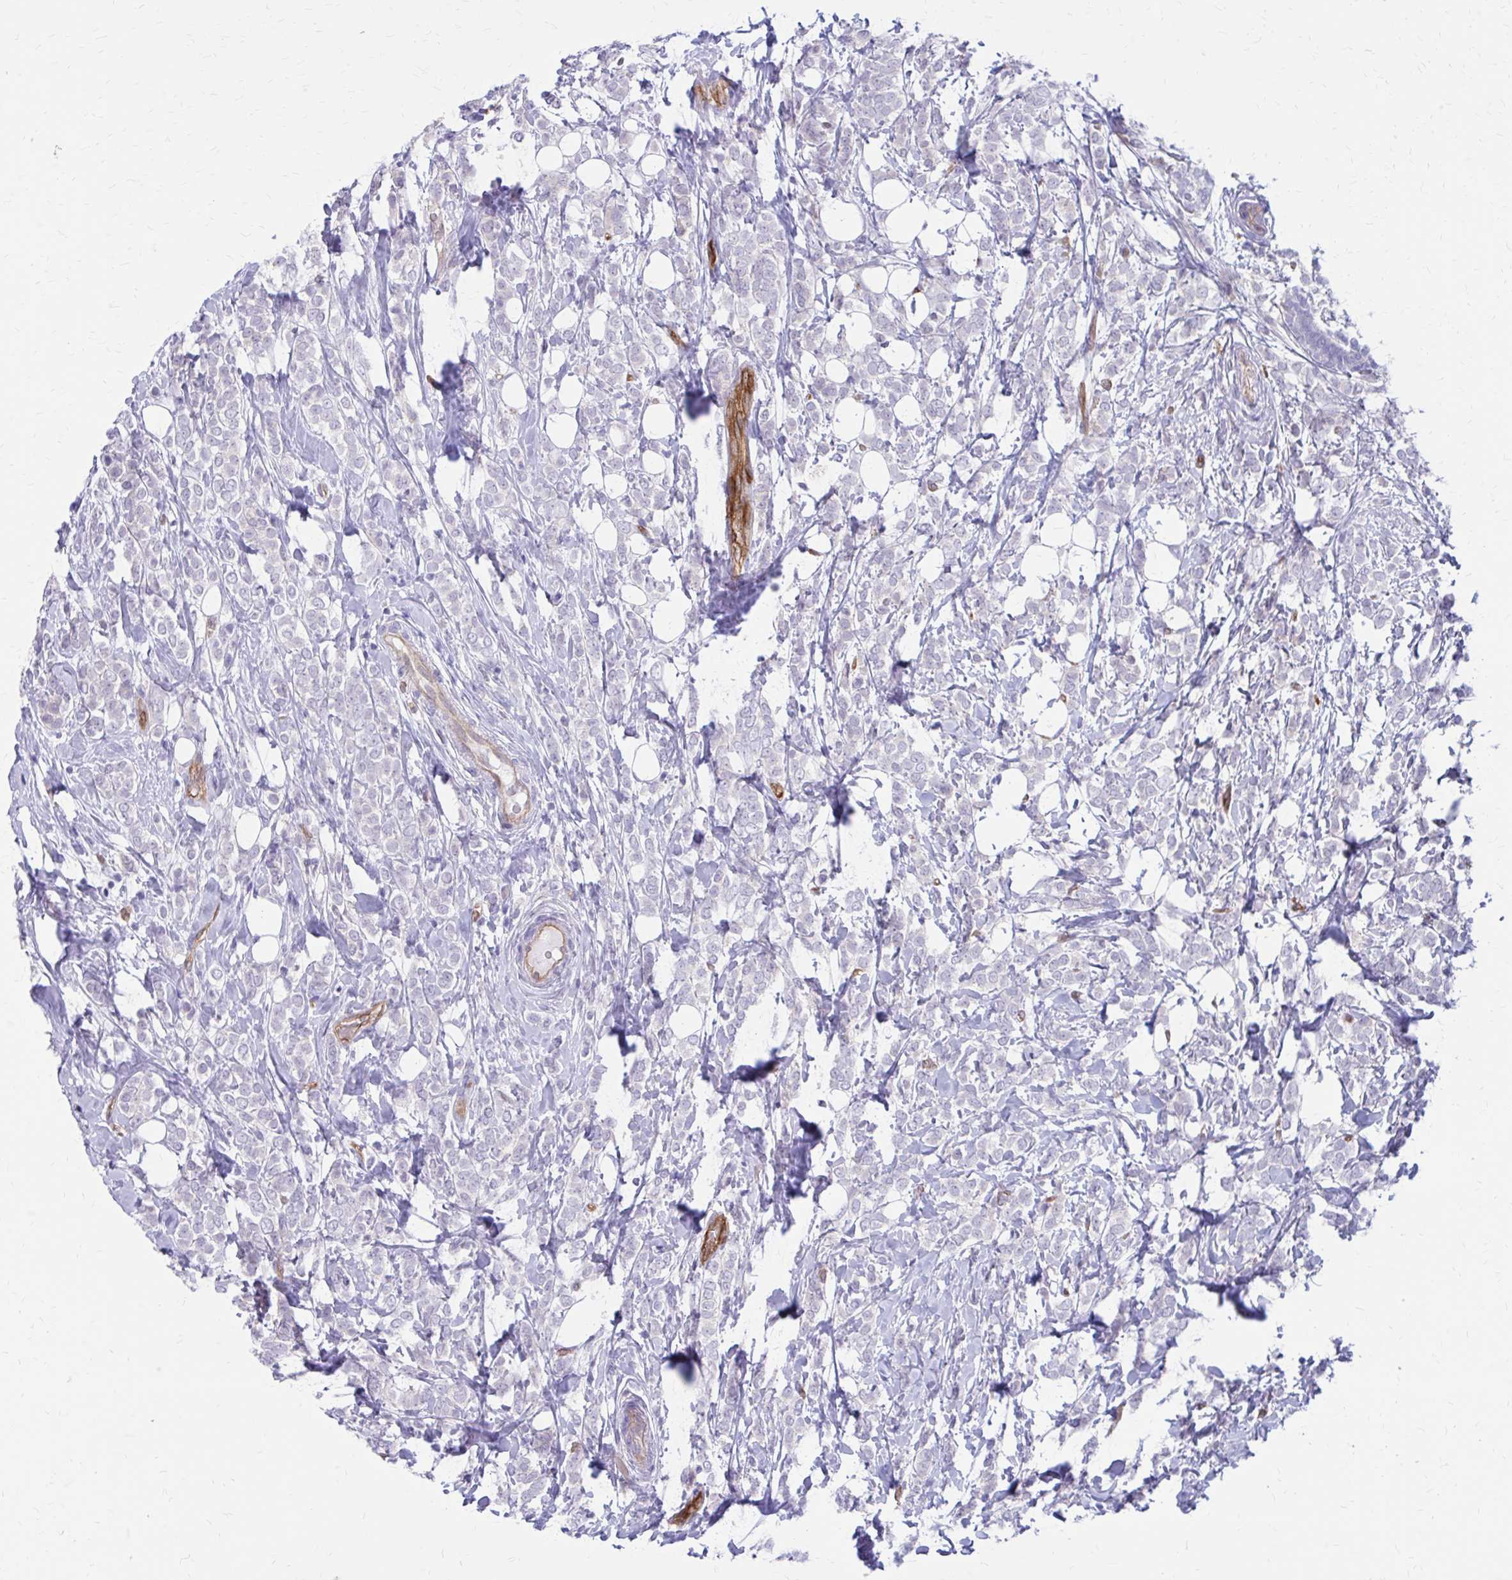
{"staining": {"intensity": "negative", "quantity": "none", "location": "none"}, "tissue": "breast cancer", "cell_type": "Tumor cells", "image_type": "cancer", "snomed": [{"axis": "morphology", "description": "Lobular carcinoma"}, {"axis": "topography", "description": "Breast"}], "caption": "The micrograph shows no significant staining in tumor cells of lobular carcinoma (breast).", "gene": "CLIC2", "patient": {"sex": "female", "age": 49}}